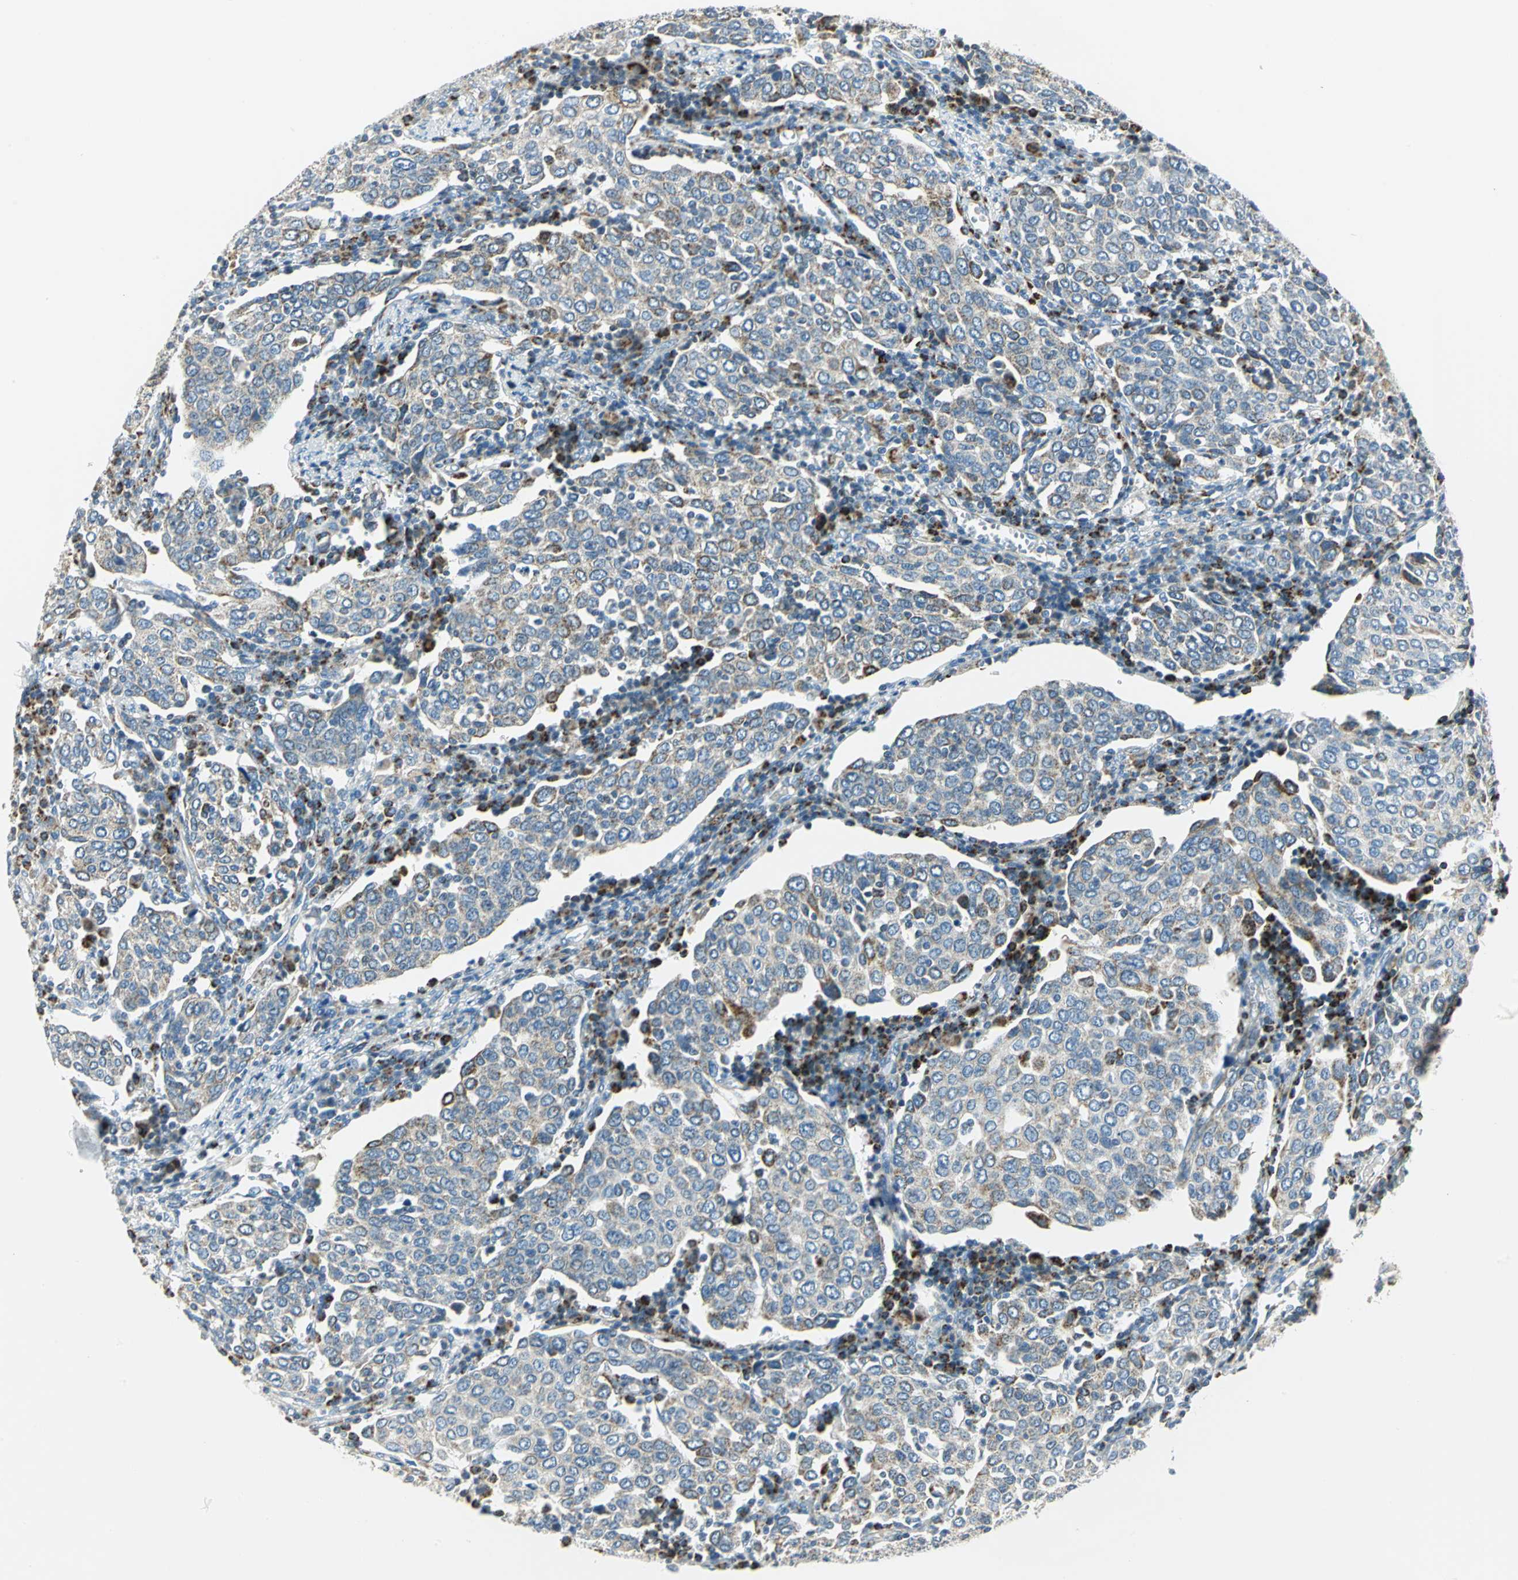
{"staining": {"intensity": "weak", "quantity": "25%-75%", "location": "cytoplasmic/membranous"}, "tissue": "cervical cancer", "cell_type": "Tumor cells", "image_type": "cancer", "snomed": [{"axis": "morphology", "description": "Squamous cell carcinoma, NOS"}, {"axis": "topography", "description": "Cervix"}], "caption": "High-power microscopy captured an IHC histopathology image of squamous cell carcinoma (cervical), revealing weak cytoplasmic/membranous expression in about 25%-75% of tumor cells.", "gene": "ACADM", "patient": {"sex": "female", "age": 40}}